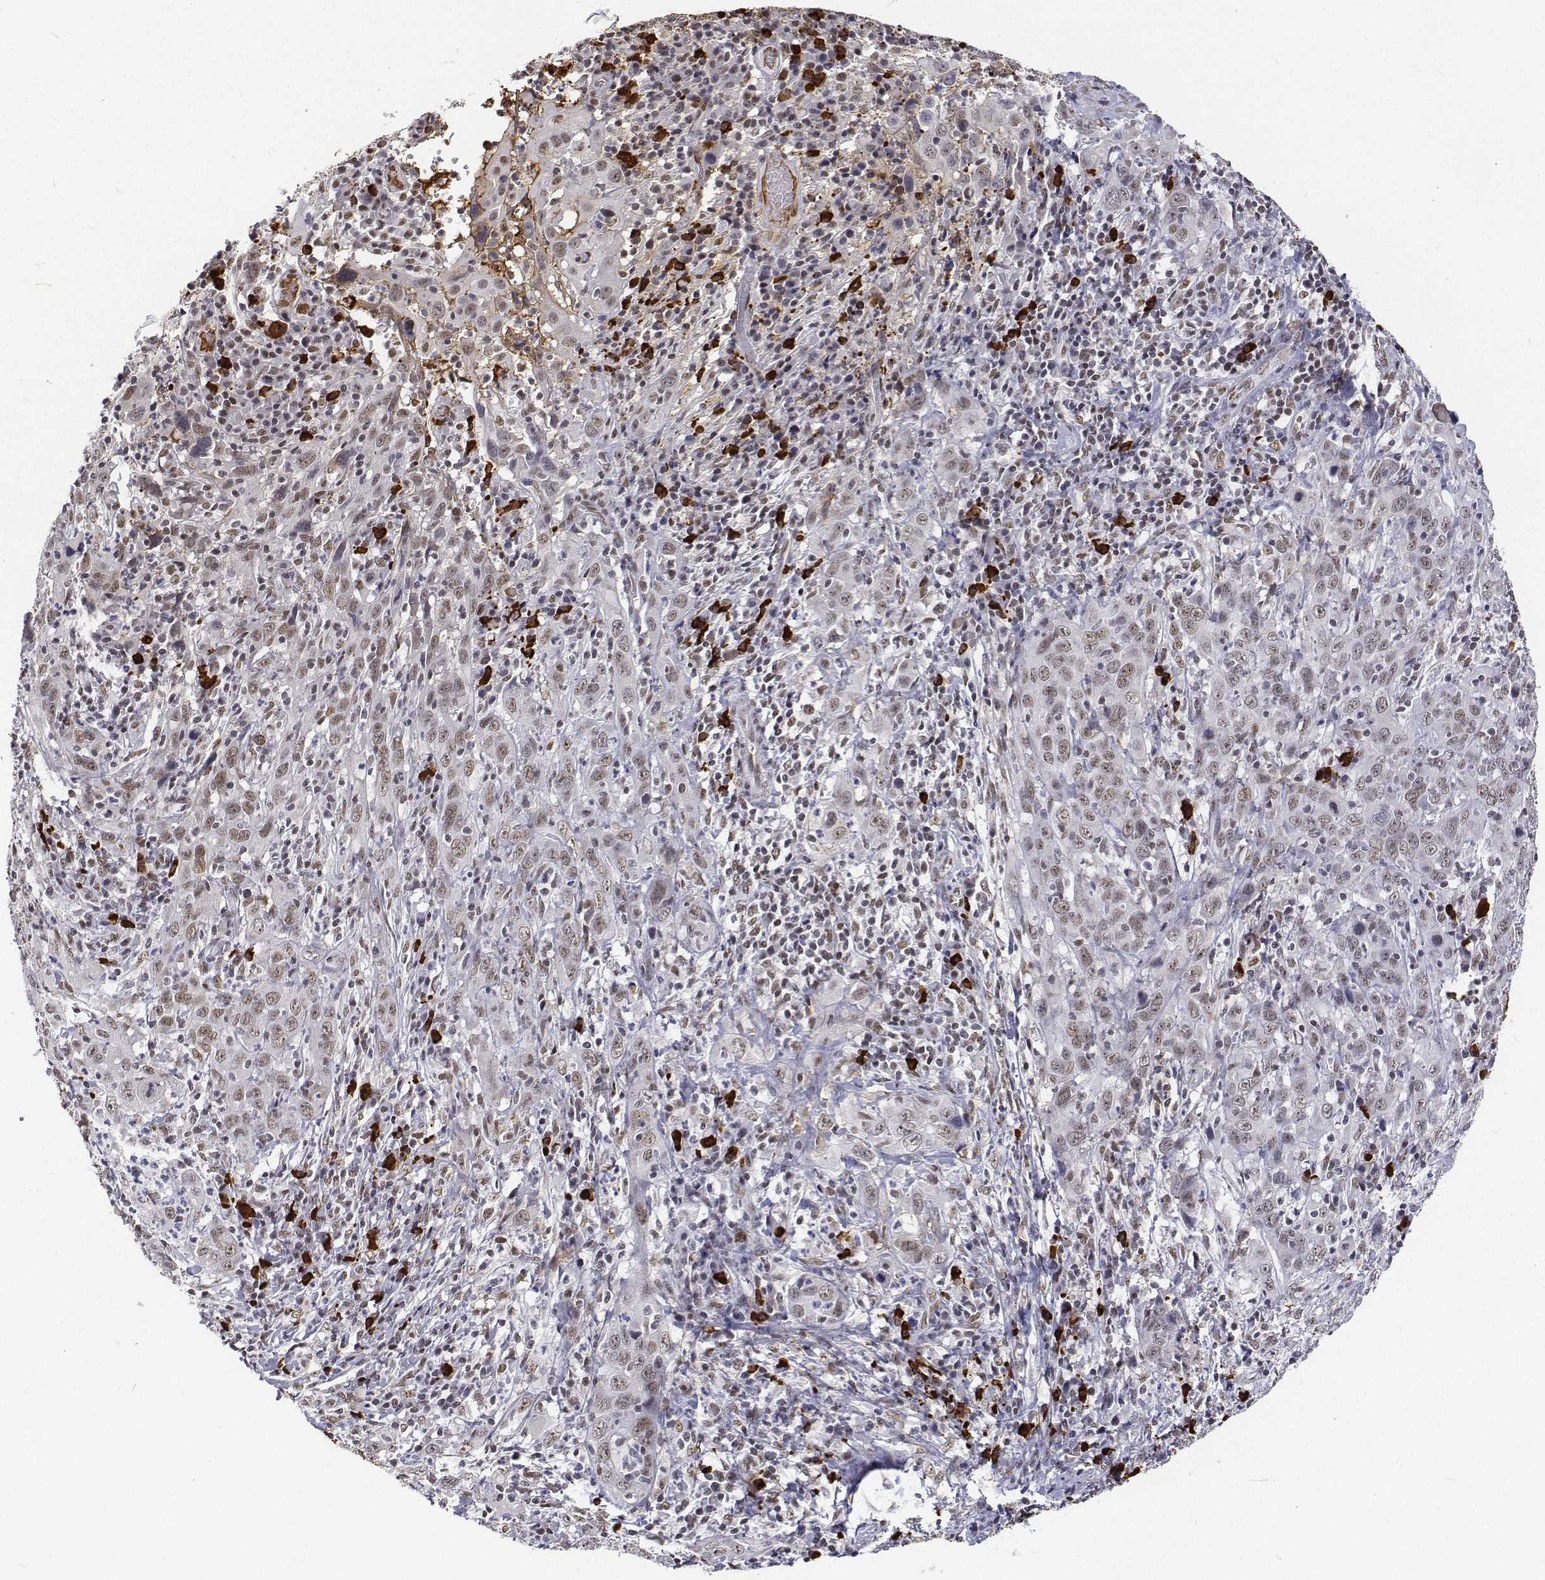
{"staining": {"intensity": "weak", "quantity": "25%-75%", "location": "nuclear"}, "tissue": "cervical cancer", "cell_type": "Tumor cells", "image_type": "cancer", "snomed": [{"axis": "morphology", "description": "Squamous cell carcinoma, NOS"}, {"axis": "topography", "description": "Cervix"}], "caption": "Protein staining of squamous cell carcinoma (cervical) tissue exhibits weak nuclear staining in approximately 25%-75% of tumor cells.", "gene": "ATRX", "patient": {"sex": "female", "age": 46}}